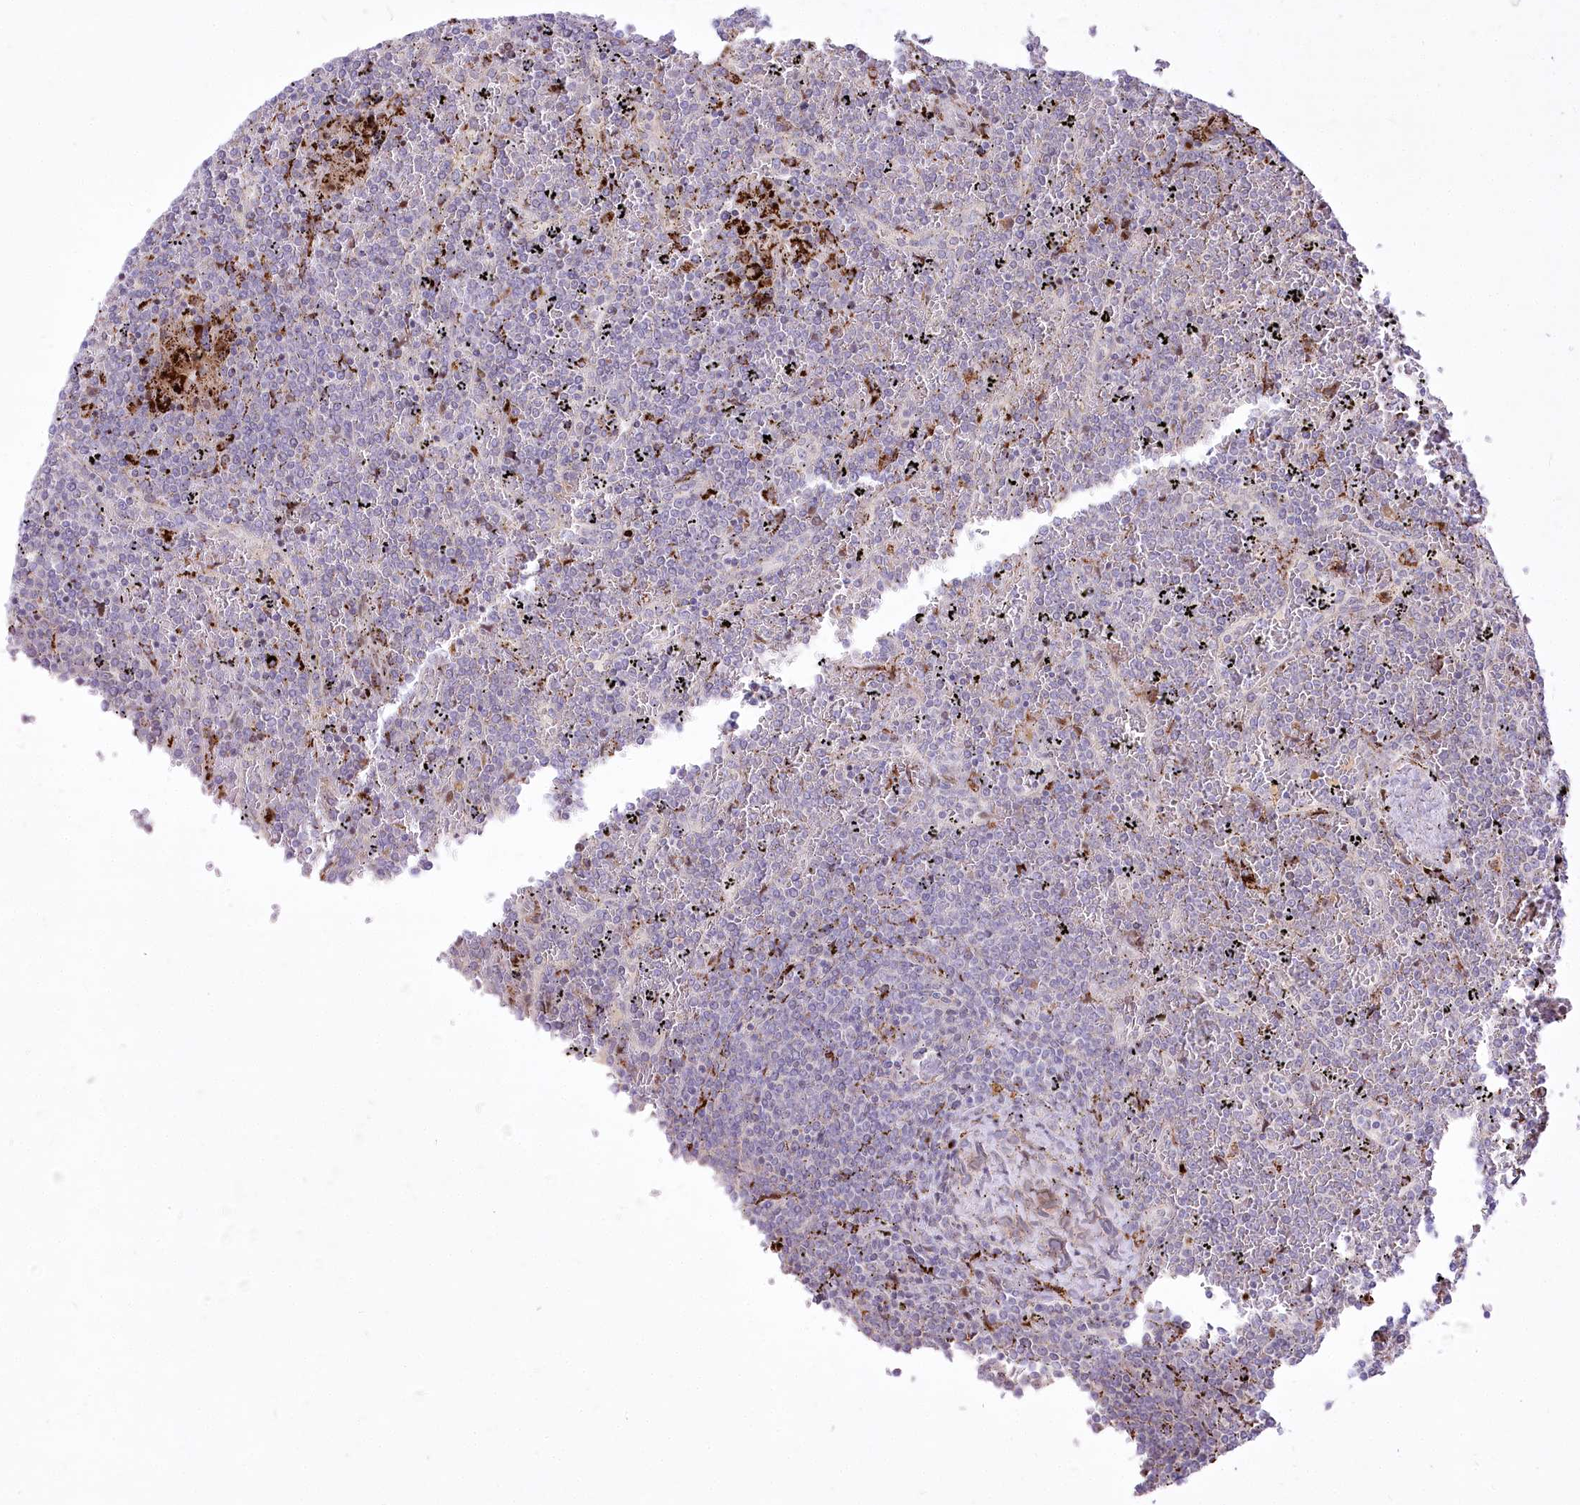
{"staining": {"intensity": "negative", "quantity": "none", "location": "none"}, "tissue": "lymphoma", "cell_type": "Tumor cells", "image_type": "cancer", "snomed": [{"axis": "morphology", "description": "Malignant lymphoma, non-Hodgkin's type, Low grade"}, {"axis": "topography", "description": "Spleen"}], "caption": "The histopathology image displays no staining of tumor cells in low-grade malignant lymphoma, non-Hodgkin's type.", "gene": "CEP164", "patient": {"sex": "female", "age": 19}}